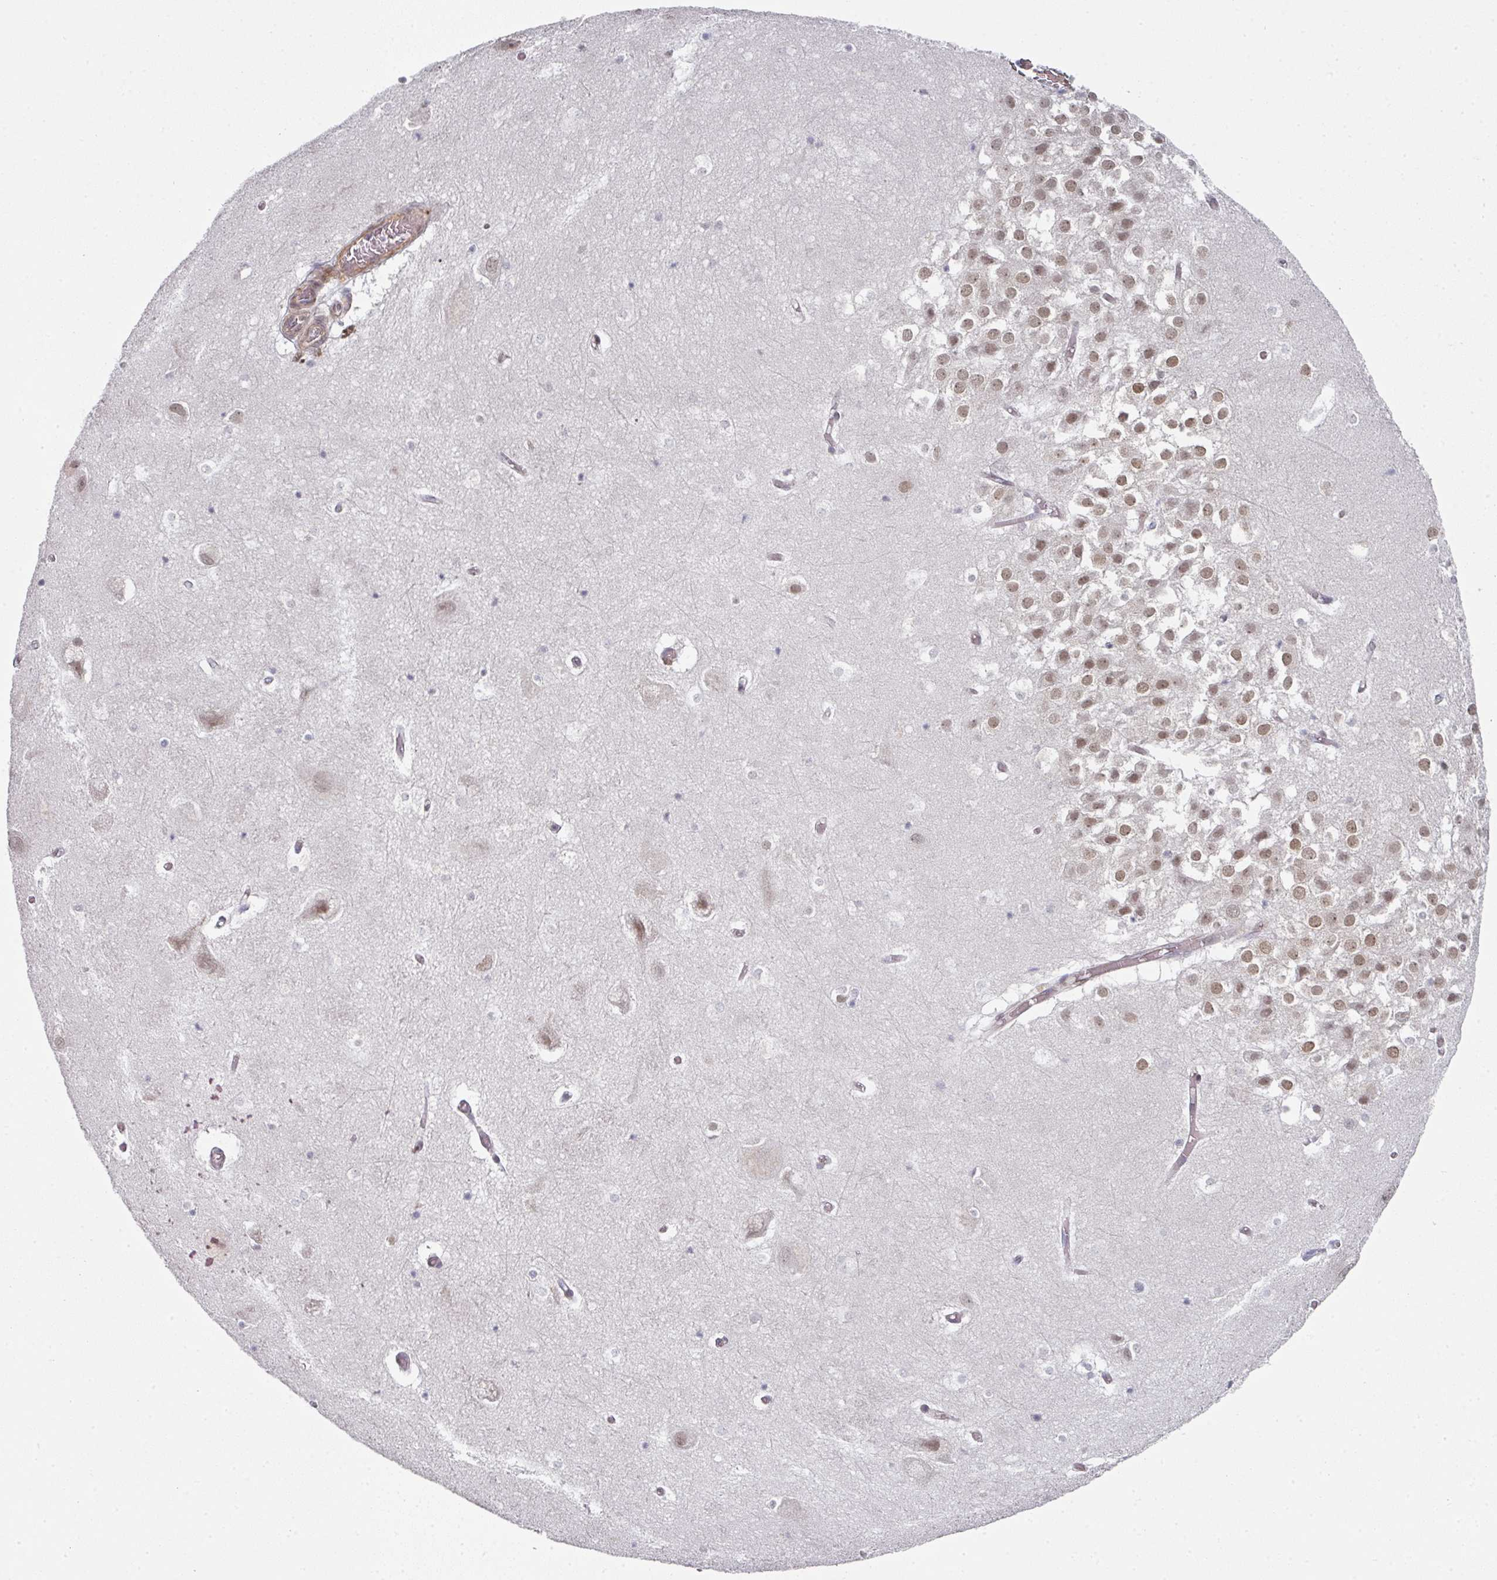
{"staining": {"intensity": "negative", "quantity": "none", "location": "none"}, "tissue": "hippocampus", "cell_type": "Glial cells", "image_type": "normal", "snomed": [{"axis": "morphology", "description": "Normal tissue, NOS"}, {"axis": "topography", "description": "Hippocampus"}], "caption": "Protein analysis of unremarkable hippocampus displays no significant expression in glial cells. (DAB (3,3'-diaminobenzidine) immunohistochemistry (IHC) with hematoxylin counter stain).", "gene": "TMCC1", "patient": {"sex": "female", "age": 52}}